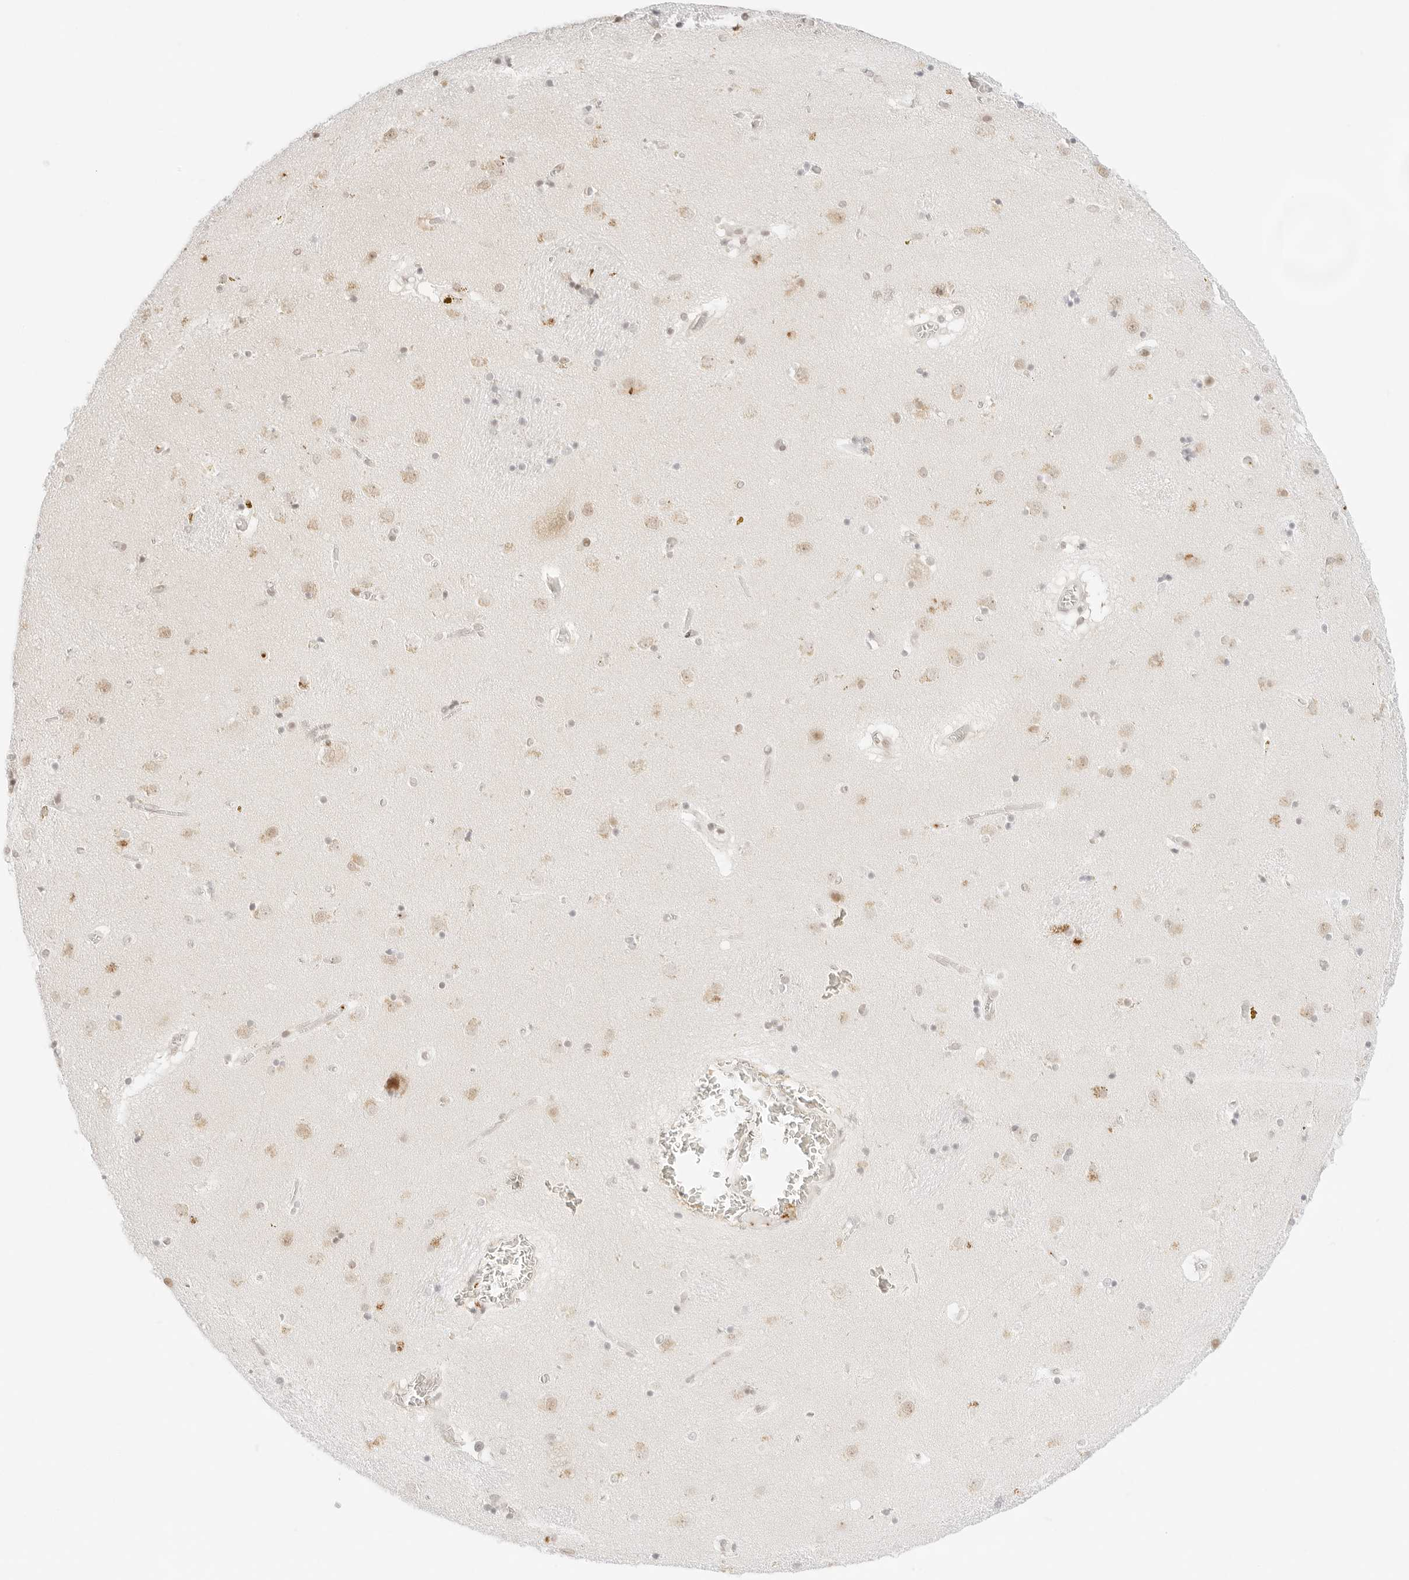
{"staining": {"intensity": "weak", "quantity": "<25%", "location": "cytoplasmic/membranous,nuclear"}, "tissue": "caudate", "cell_type": "Glial cells", "image_type": "normal", "snomed": [{"axis": "morphology", "description": "Normal tissue, NOS"}, {"axis": "topography", "description": "Lateral ventricle wall"}], "caption": "IHC image of normal human caudate stained for a protein (brown), which exhibits no staining in glial cells. (DAB immunohistochemistry (IHC), high magnification).", "gene": "GNAS", "patient": {"sex": "male", "age": 70}}